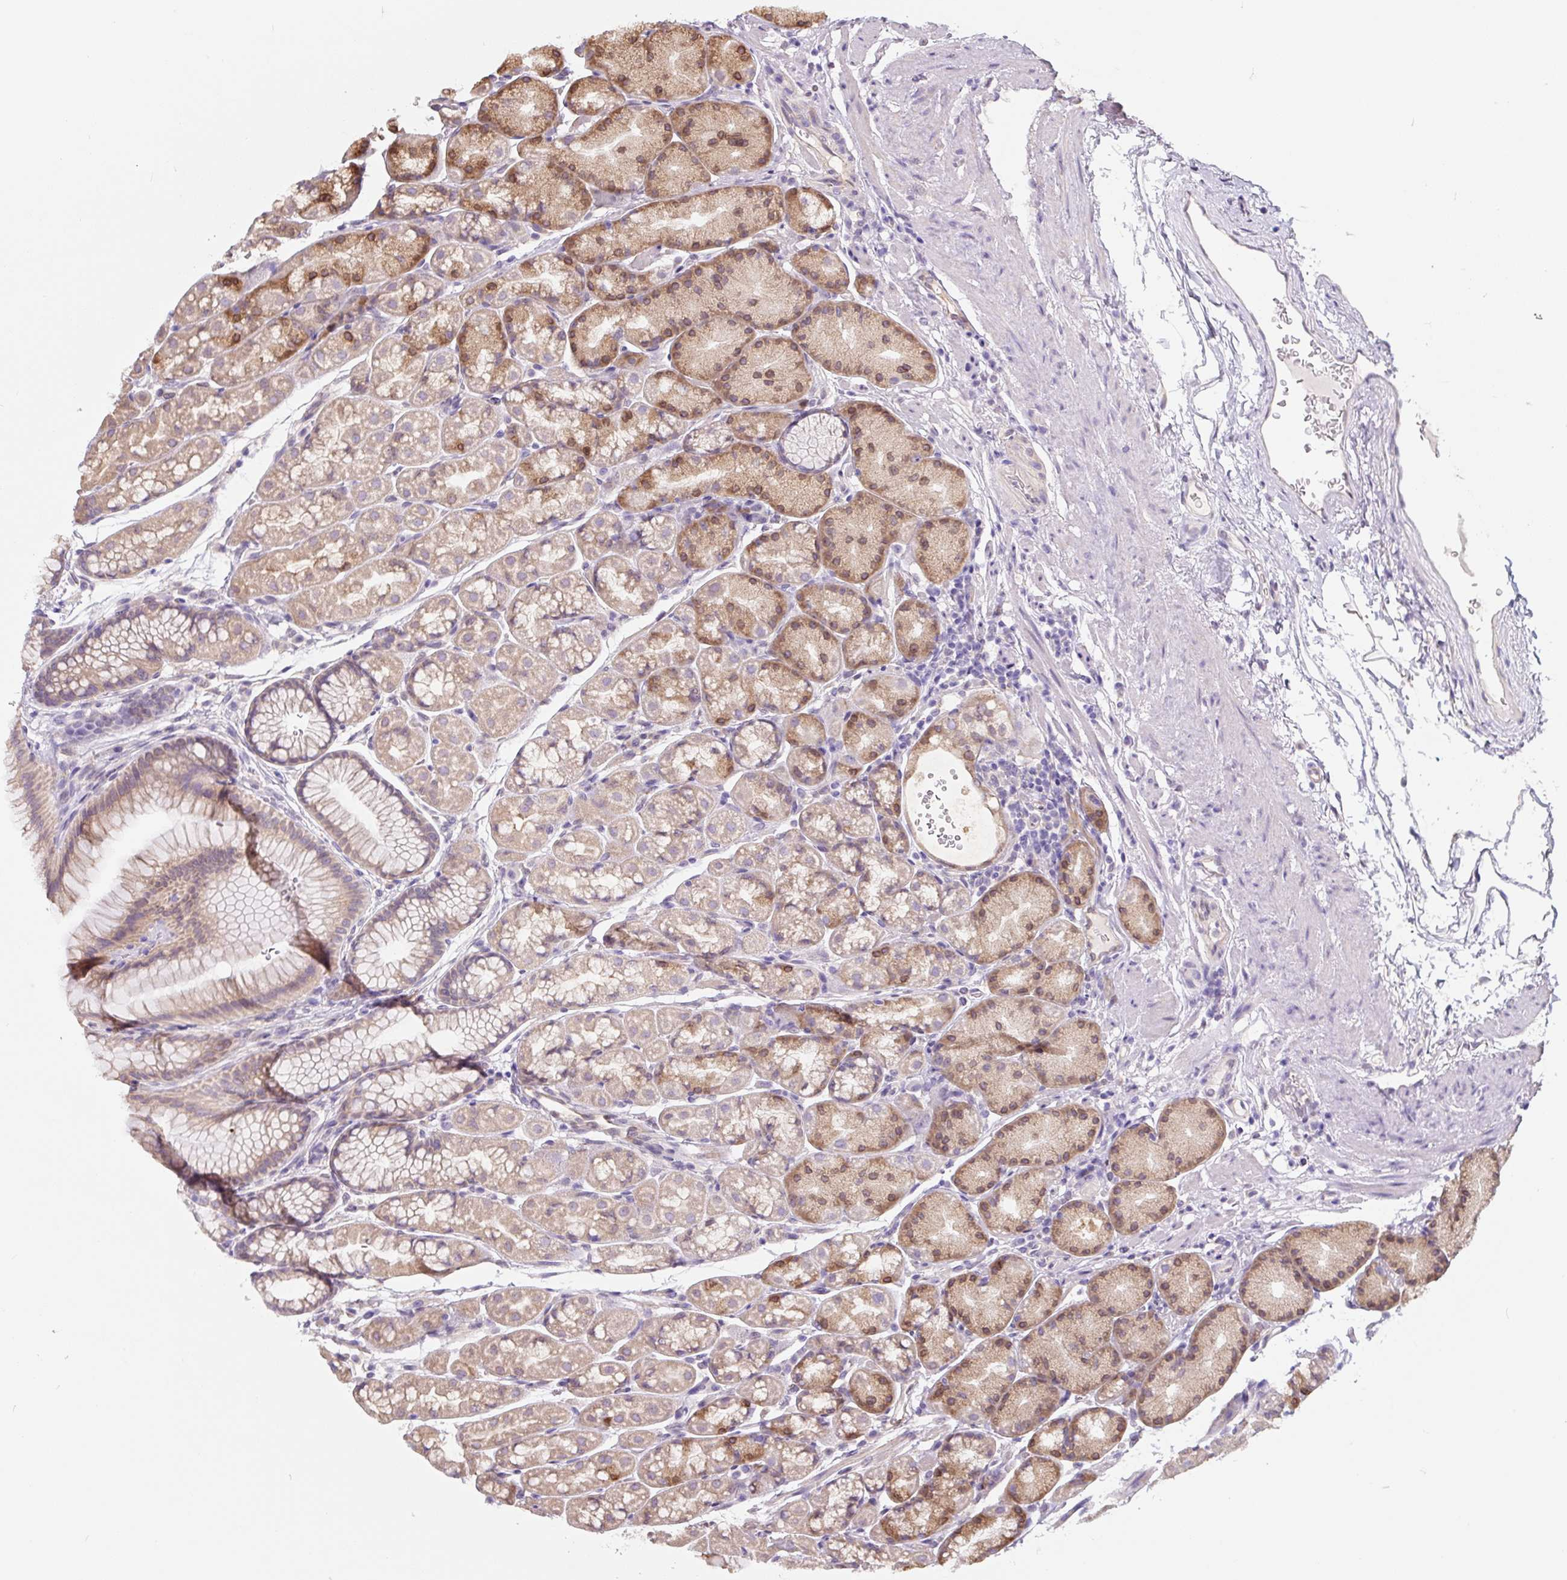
{"staining": {"intensity": "moderate", "quantity": "25%-75%", "location": "cytoplasmic/membranous"}, "tissue": "stomach", "cell_type": "Glandular cells", "image_type": "normal", "snomed": [{"axis": "morphology", "description": "Normal tissue, NOS"}, {"axis": "topography", "description": "Stomach, lower"}], "caption": "Moderate cytoplasmic/membranous expression is present in about 25%-75% of glandular cells in benign stomach. The staining is performed using DAB brown chromogen to label protein expression. The nuclei are counter-stained blue using hematoxylin.", "gene": "ASRGL1", "patient": {"sex": "male", "age": 67}}